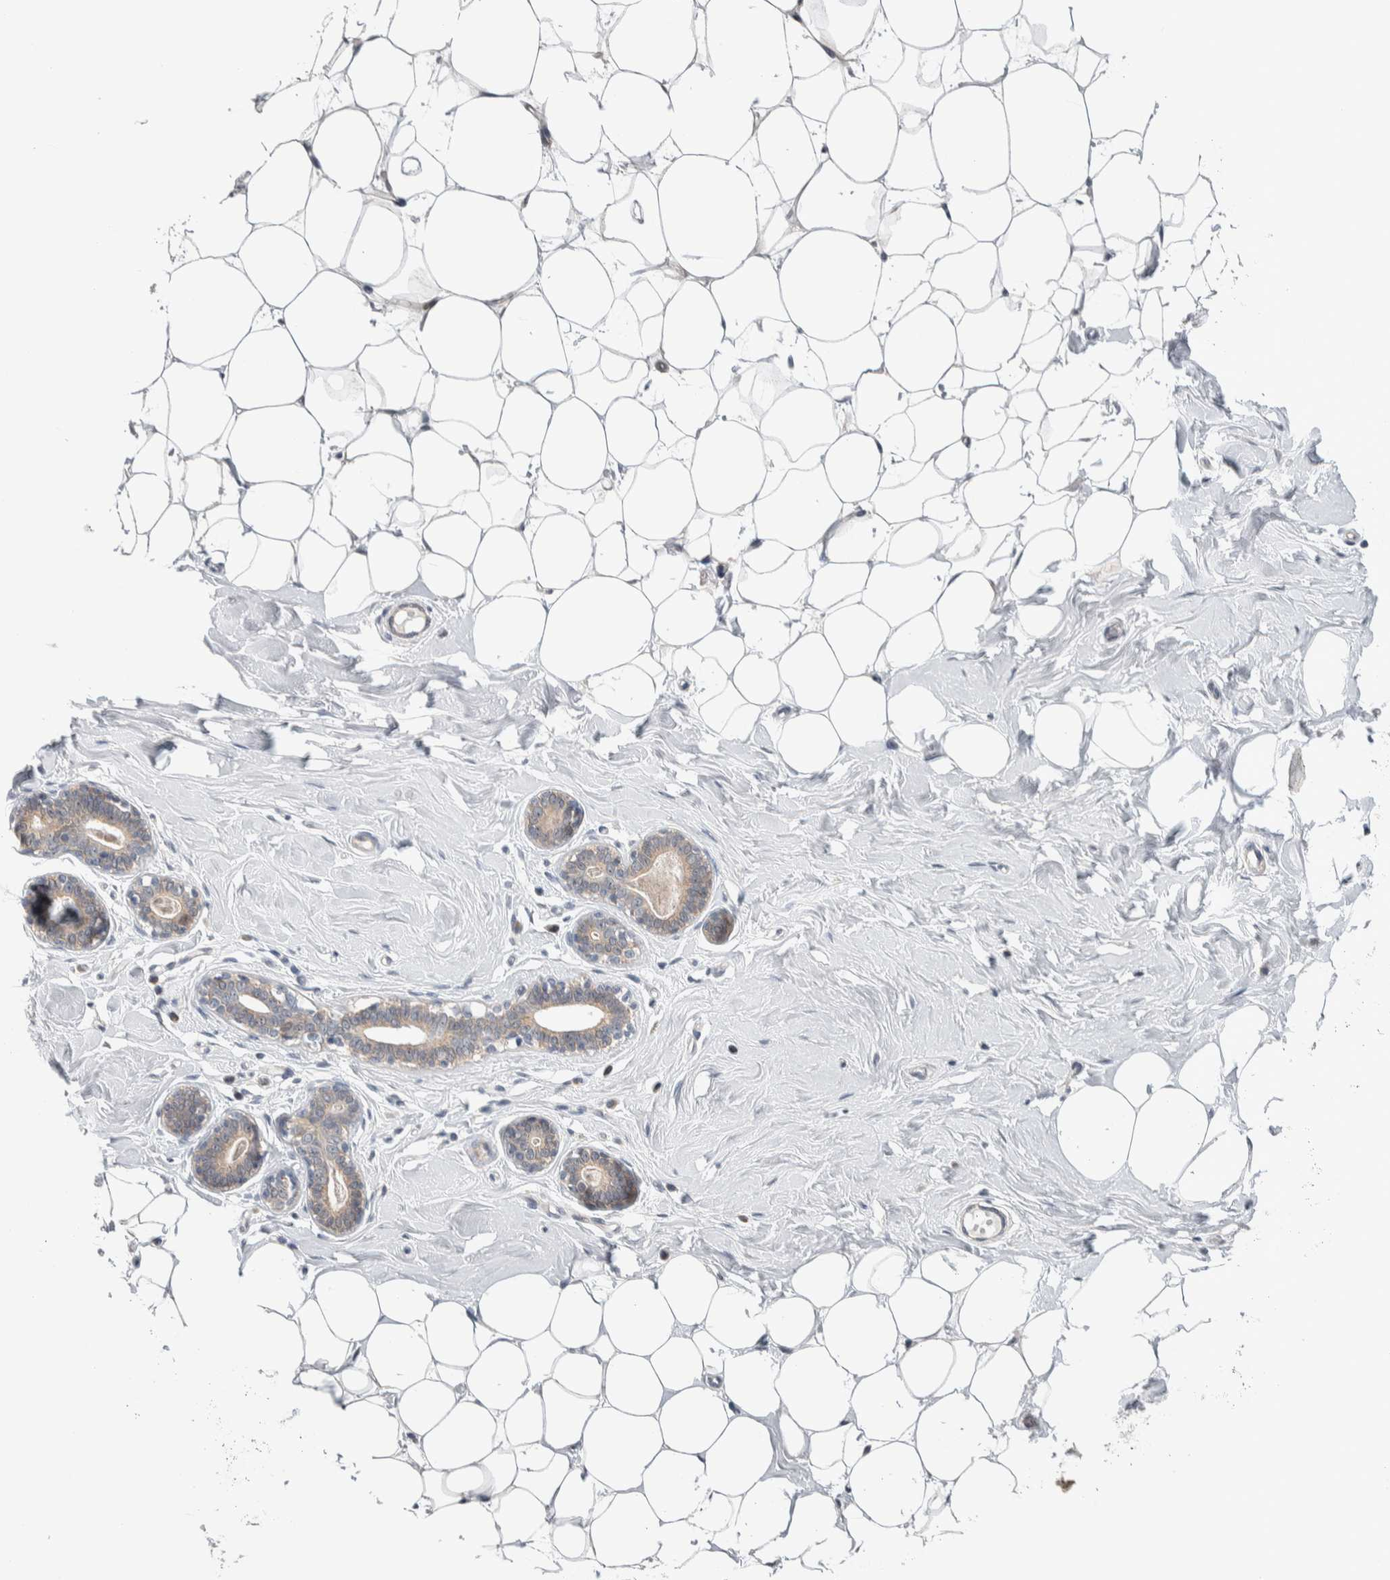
{"staining": {"intensity": "negative", "quantity": "none", "location": "none"}, "tissue": "breast", "cell_type": "Adipocytes", "image_type": "normal", "snomed": [{"axis": "morphology", "description": "Normal tissue, NOS"}, {"axis": "topography", "description": "Breast"}], "caption": "Immunohistochemistry histopathology image of unremarkable breast: breast stained with DAB shows no significant protein expression in adipocytes.", "gene": "PRRG4", "patient": {"sex": "female", "age": 23}}